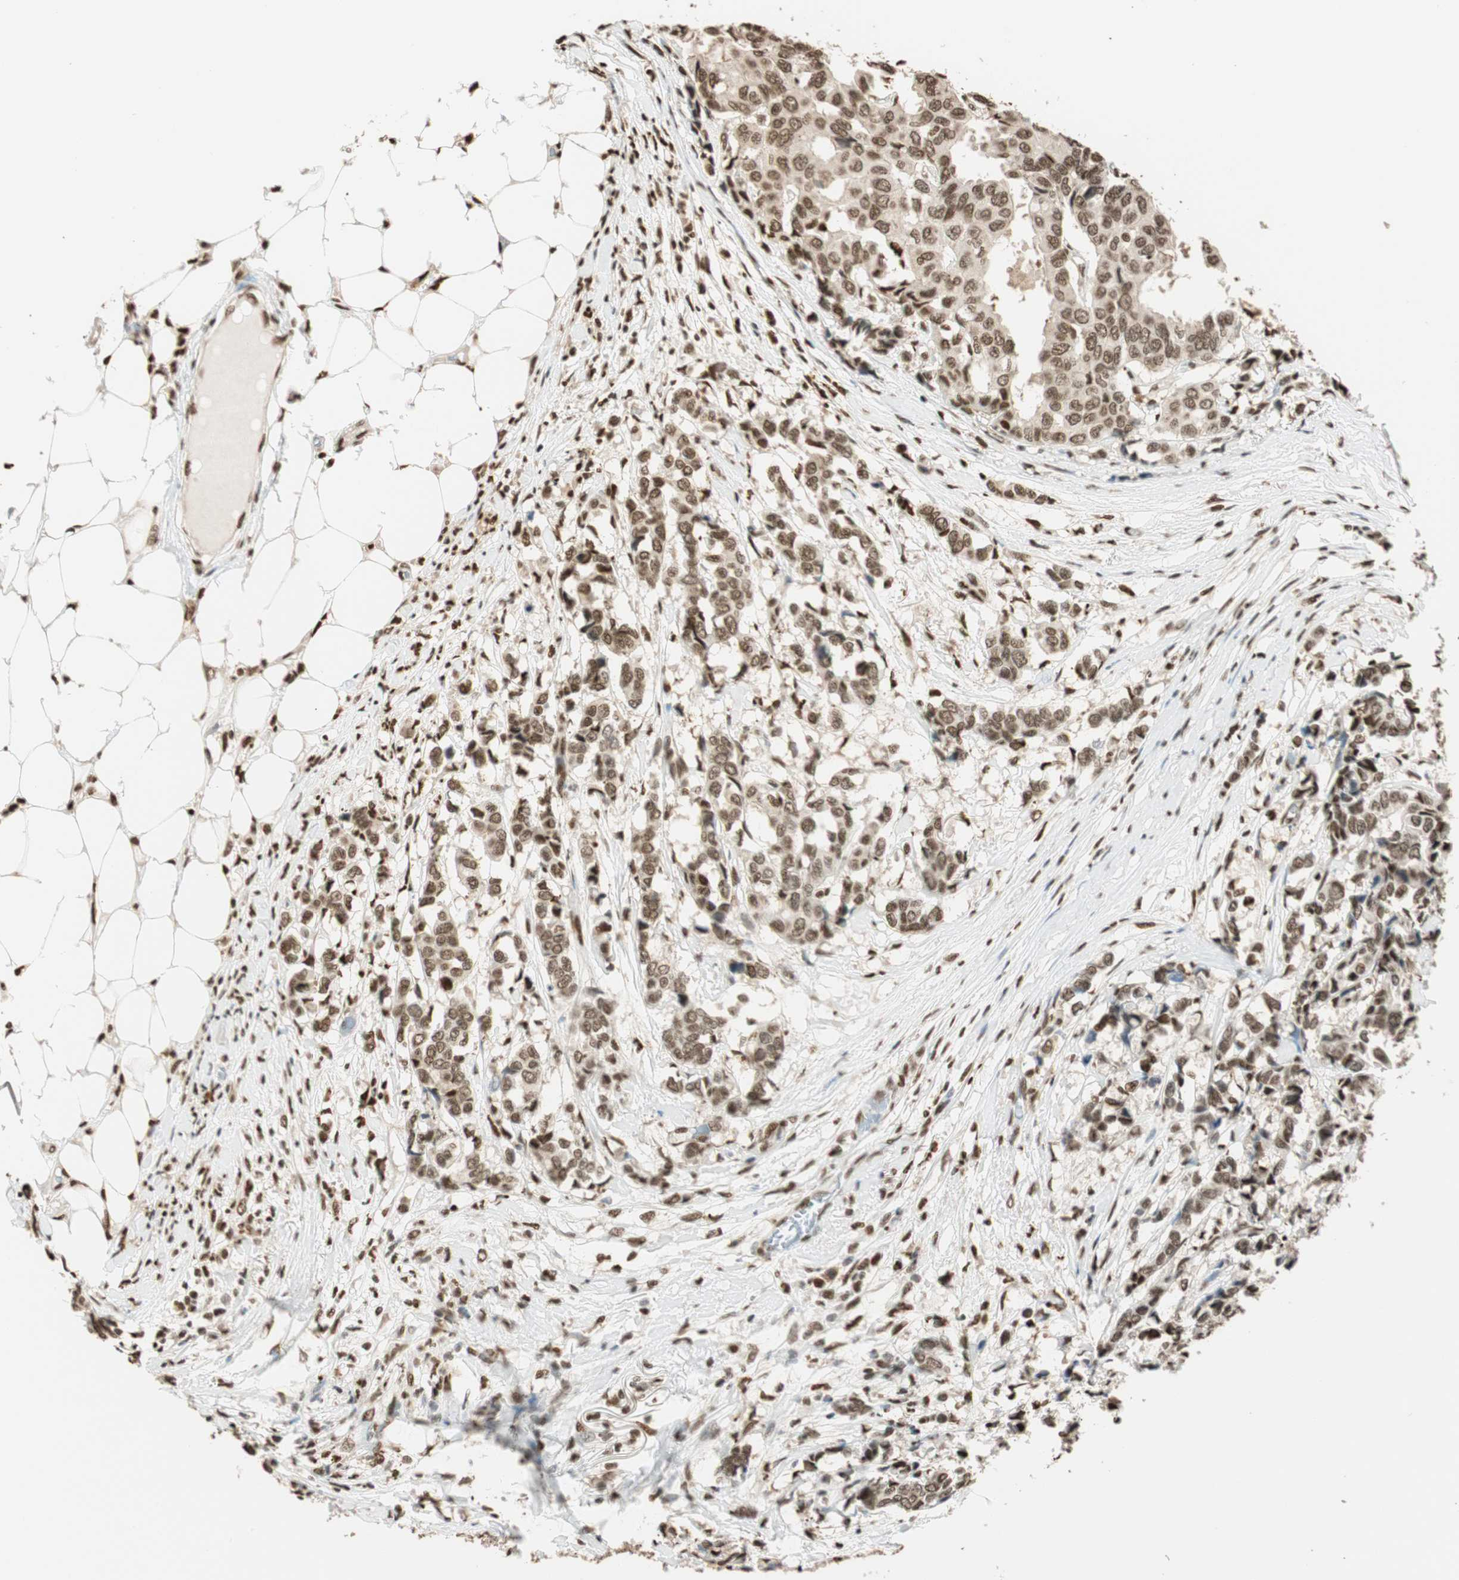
{"staining": {"intensity": "weak", "quantity": "25%-75%", "location": "nuclear"}, "tissue": "breast cancer", "cell_type": "Tumor cells", "image_type": "cancer", "snomed": [{"axis": "morphology", "description": "Duct carcinoma"}, {"axis": "topography", "description": "Breast"}], "caption": "Breast cancer (intraductal carcinoma) stained with a protein marker reveals weak staining in tumor cells.", "gene": "FANCG", "patient": {"sex": "female", "age": 87}}